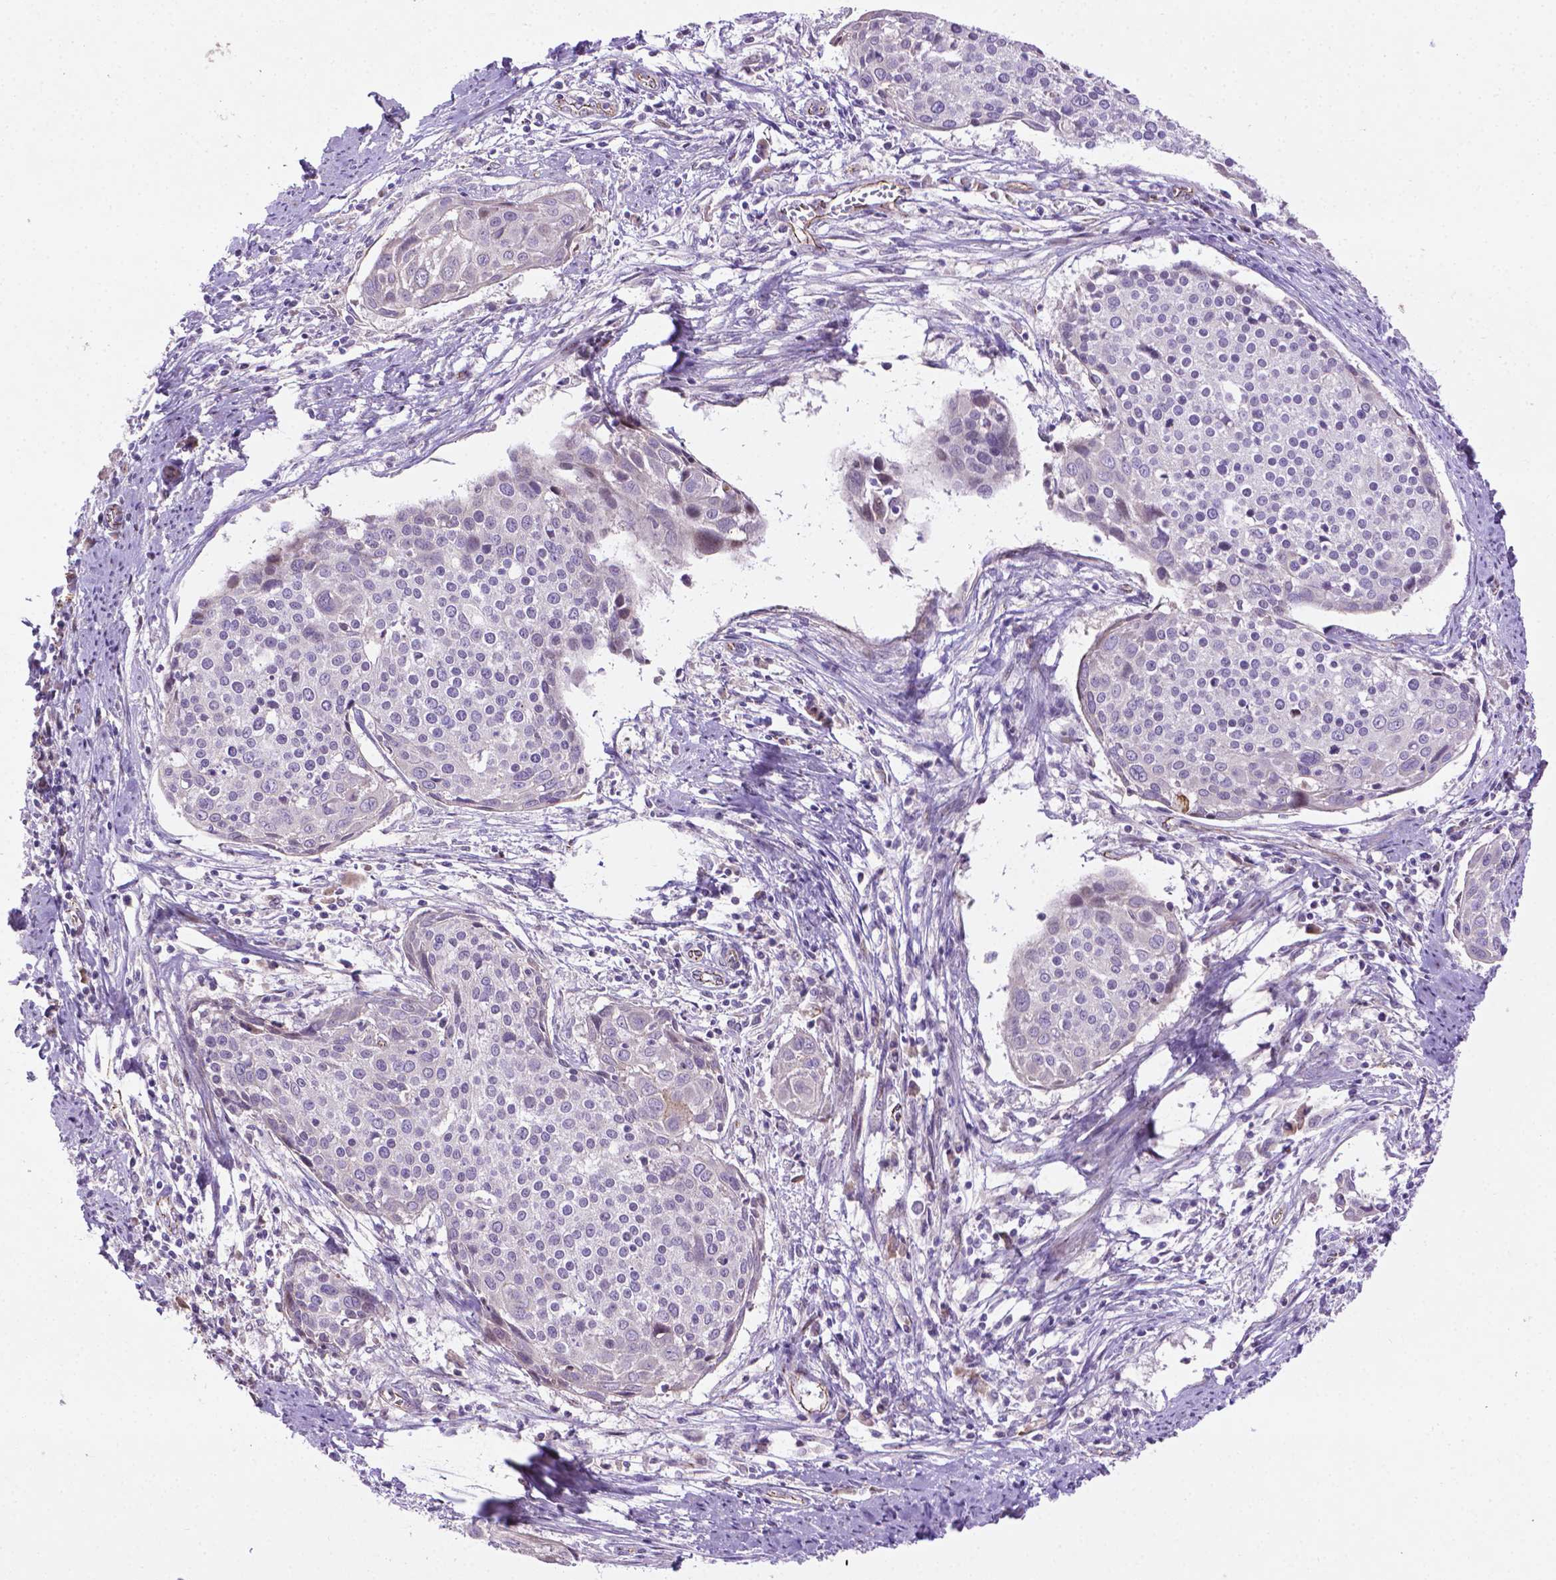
{"staining": {"intensity": "negative", "quantity": "none", "location": "none"}, "tissue": "cervical cancer", "cell_type": "Tumor cells", "image_type": "cancer", "snomed": [{"axis": "morphology", "description": "Squamous cell carcinoma, NOS"}, {"axis": "topography", "description": "Cervix"}], "caption": "The IHC image has no significant positivity in tumor cells of squamous cell carcinoma (cervical) tissue.", "gene": "CCER2", "patient": {"sex": "female", "age": 39}}